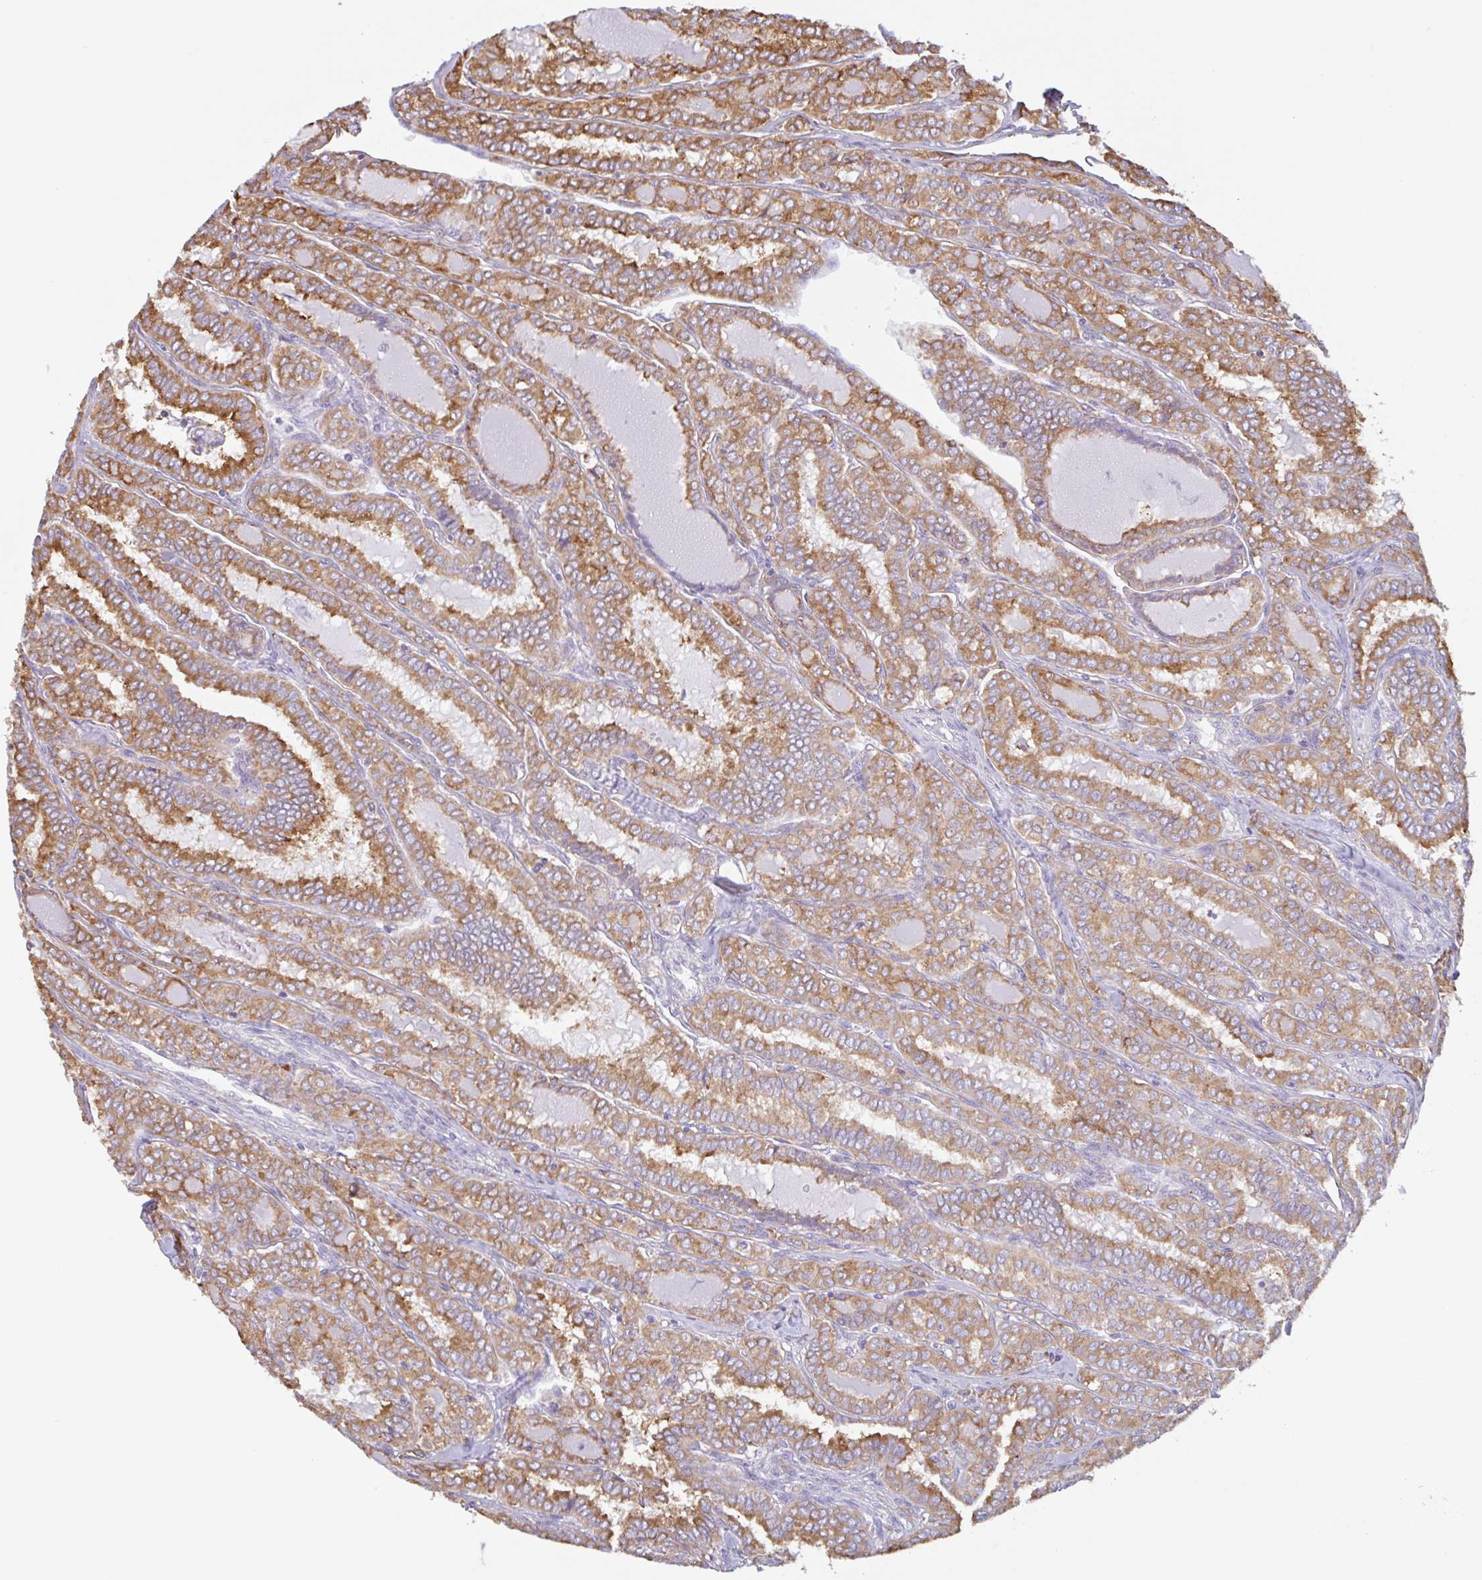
{"staining": {"intensity": "moderate", "quantity": ">75%", "location": "cytoplasmic/membranous"}, "tissue": "thyroid cancer", "cell_type": "Tumor cells", "image_type": "cancer", "snomed": [{"axis": "morphology", "description": "Papillary adenocarcinoma, NOS"}, {"axis": "topography", "description": "Thyroid gland"}], "caption": "Human thyroid cancer (papillary adenocarcinoma) stained with a brown dye shows moderate cytoplasmic/membranous positive positivity in approximately >75% of tumor cells.", "gene": "DOK4", "patient": {"sex": "female", "age": 30}}